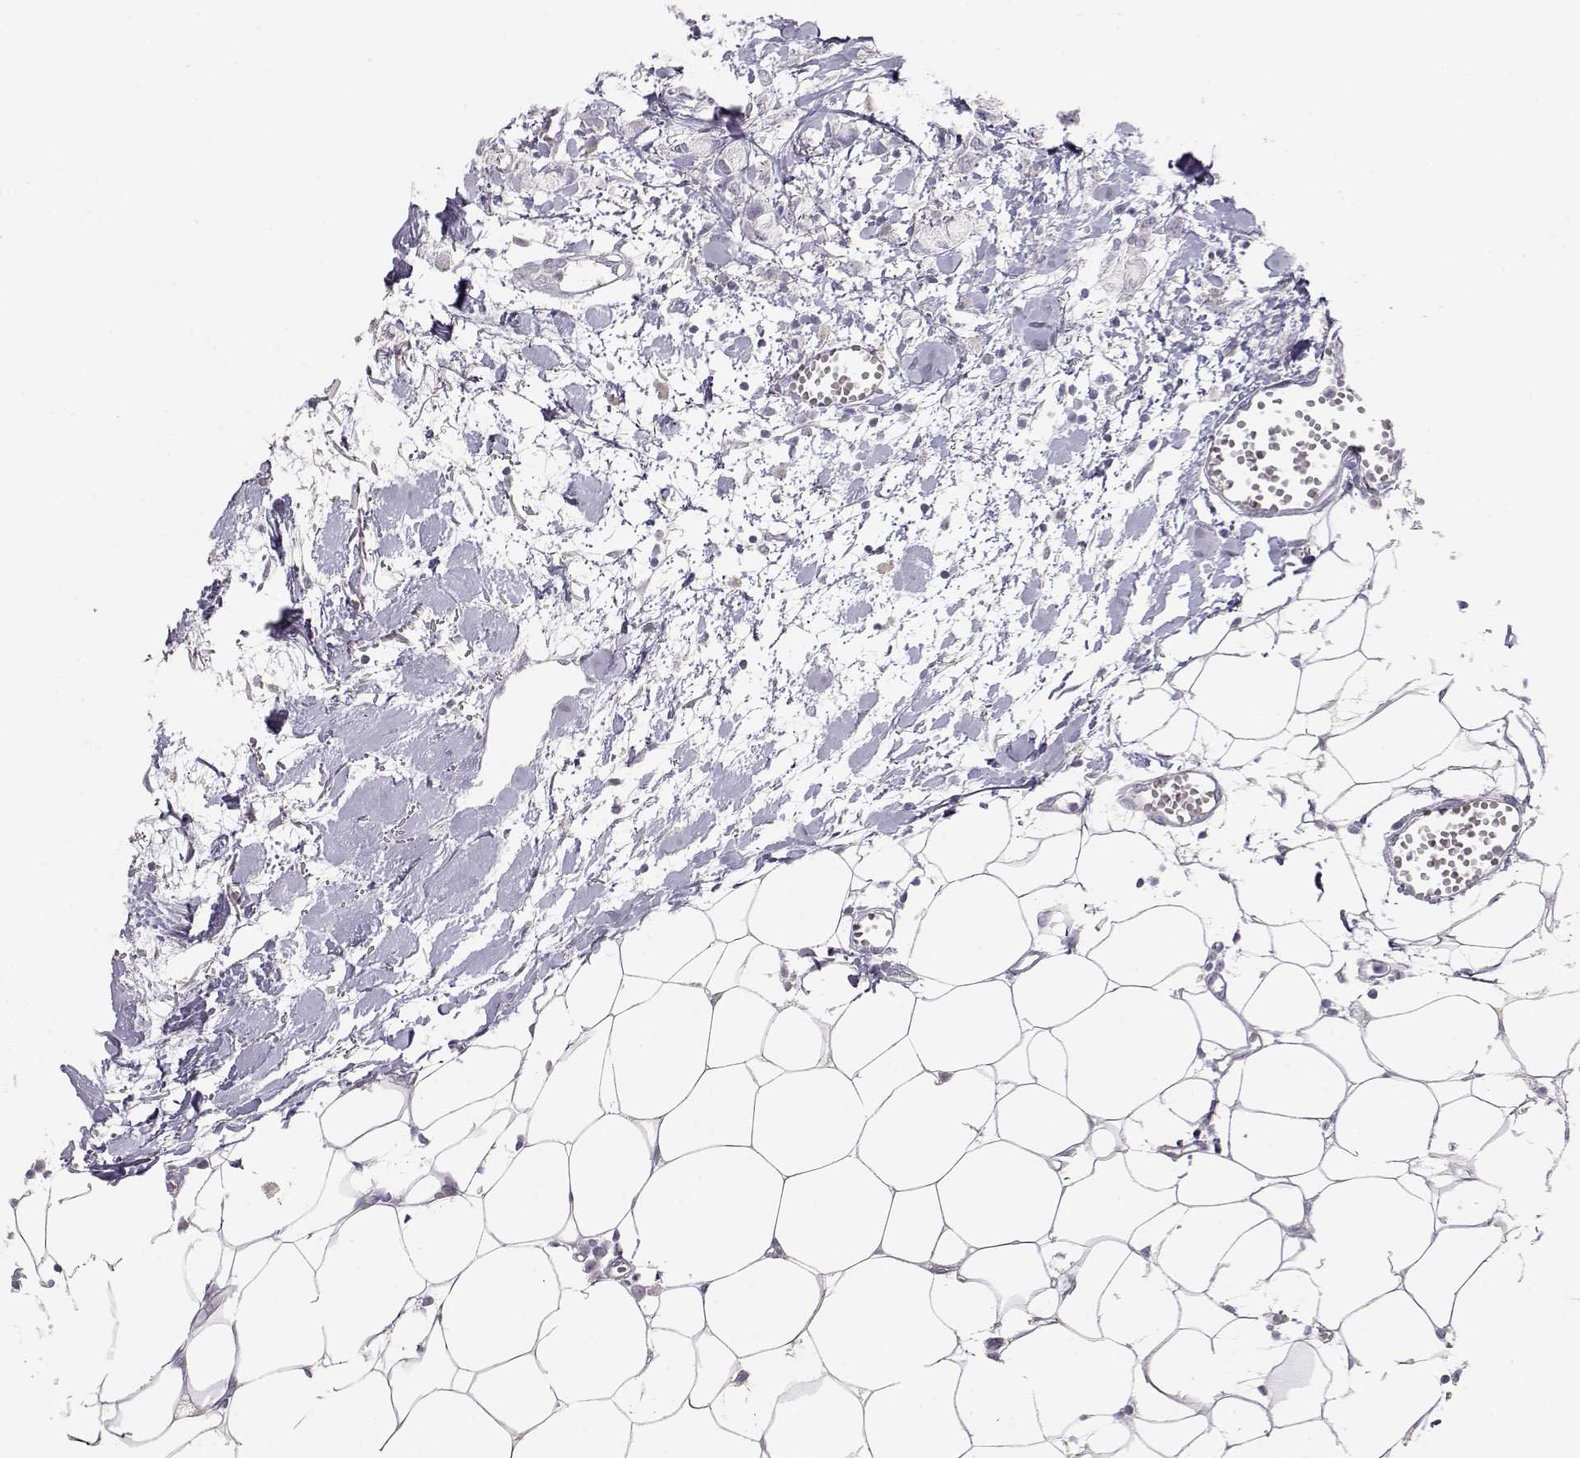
{"staining": {"intensity": "negative", "quantity": "none", "location": "none"}, "tissue": "breast cancer", "cell_type": "Tumor cells", "image_type": "cancer", "snomed": [{"axis": "morphology", "description": "Duct carcinoma"}, {"axis": "topography", "description": "Breast"}], "caption": "Immunohistochemistry (IHC) of human breast cancer (invasive ductal carcinoma) shows no positivity in tumor cells.", "gene": "TKTL1", "patient": {"sex": "female", "age": 85}}